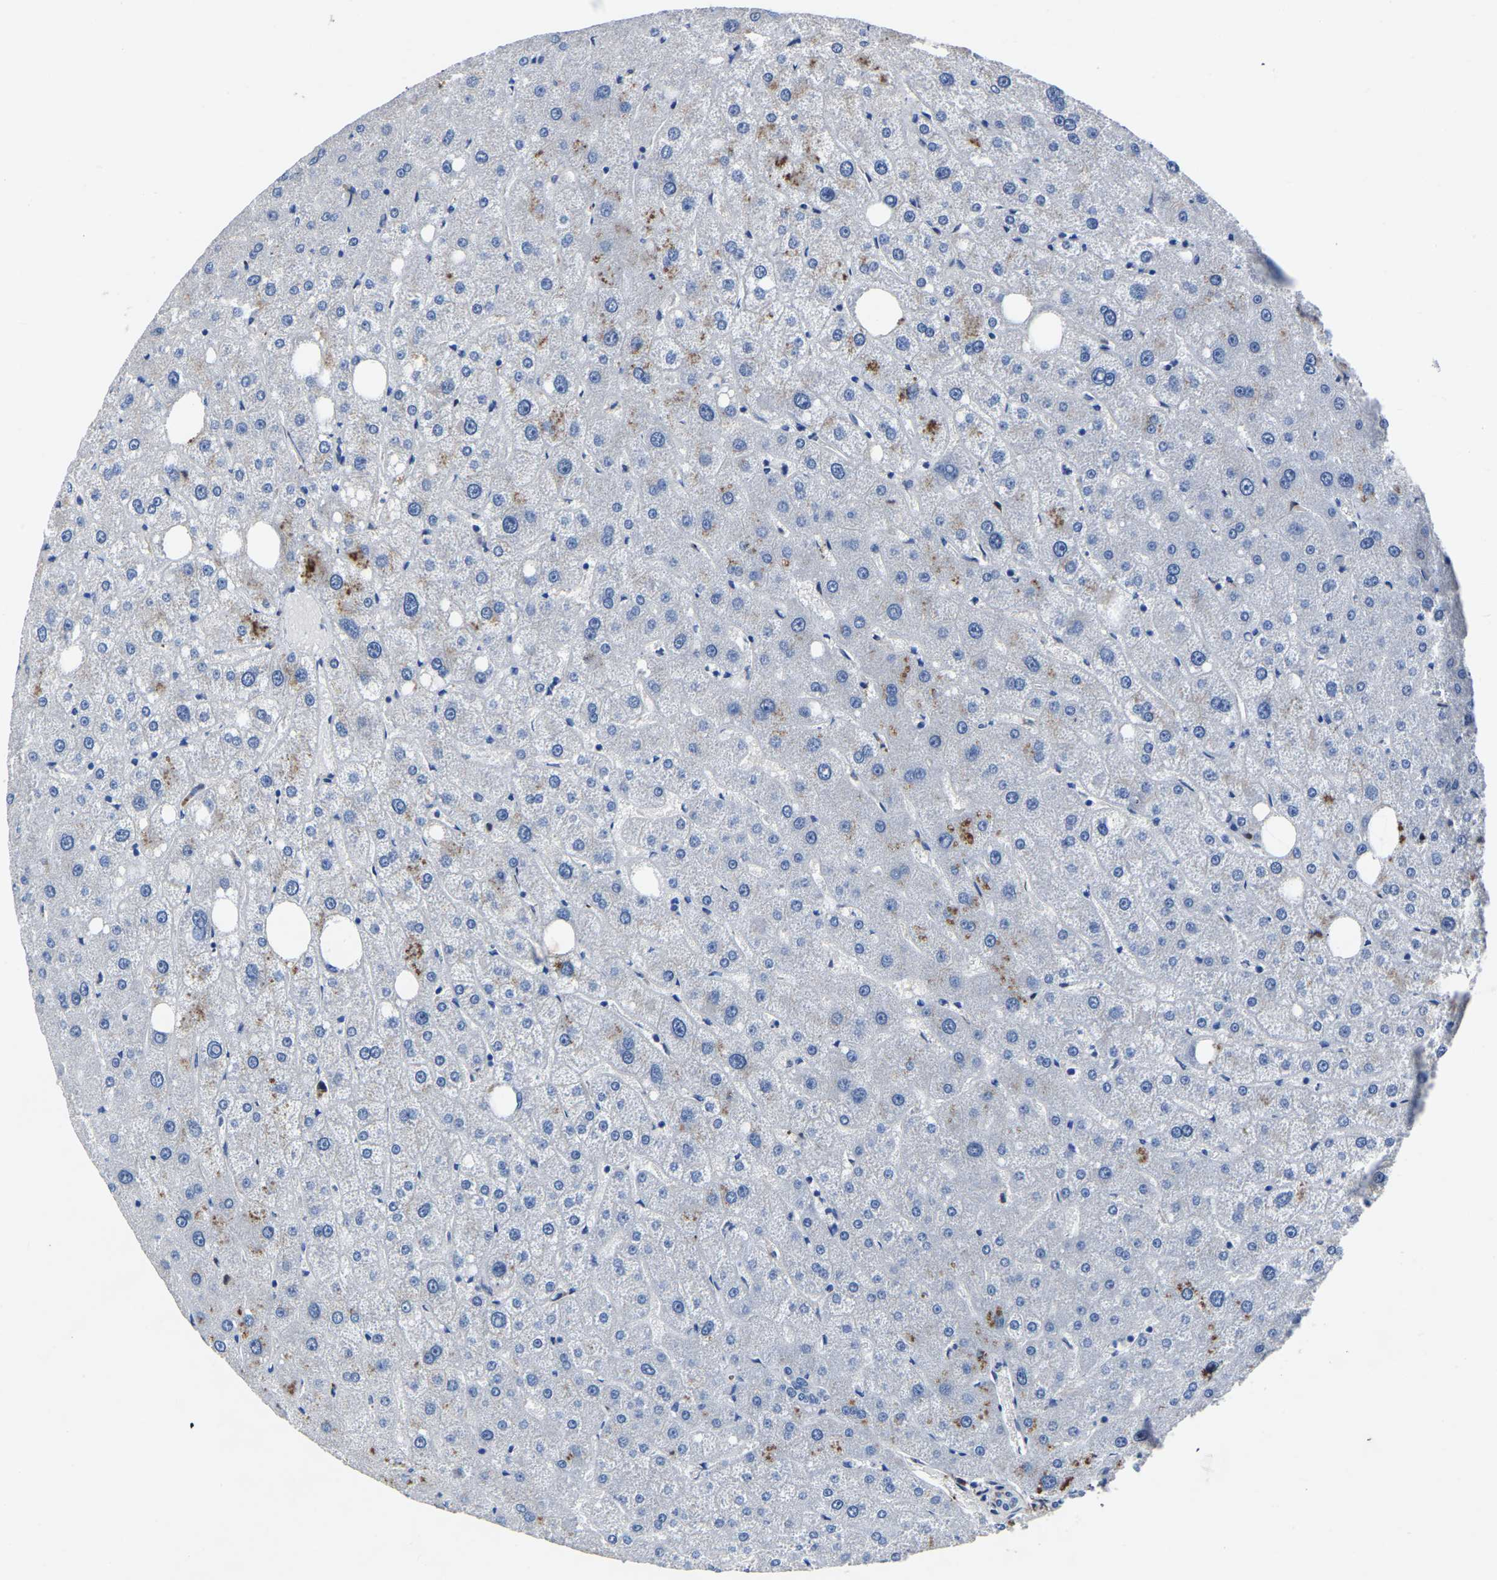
{"staining": {"intensity": "negative", "quantity": "none", "location": "none"}, "tissue": "liver", "cell_type": "Cholangiocytes", "image_type": "normal", "snomed": [{"axis": "morphology", "description": "Normal tissue, NOS"}, {"axis": "topography", "description": "Liver"}], "caption": "An image of human liver is negative for staining in cholangiocytes. Brightfield microscopy of immunohistochemistry (IHC) stained with DAB (brown) and hematoxylin (blue), captured at high magnification.", "gene": "ATG2B", "patient": {"sex": "male", "age": 73}}